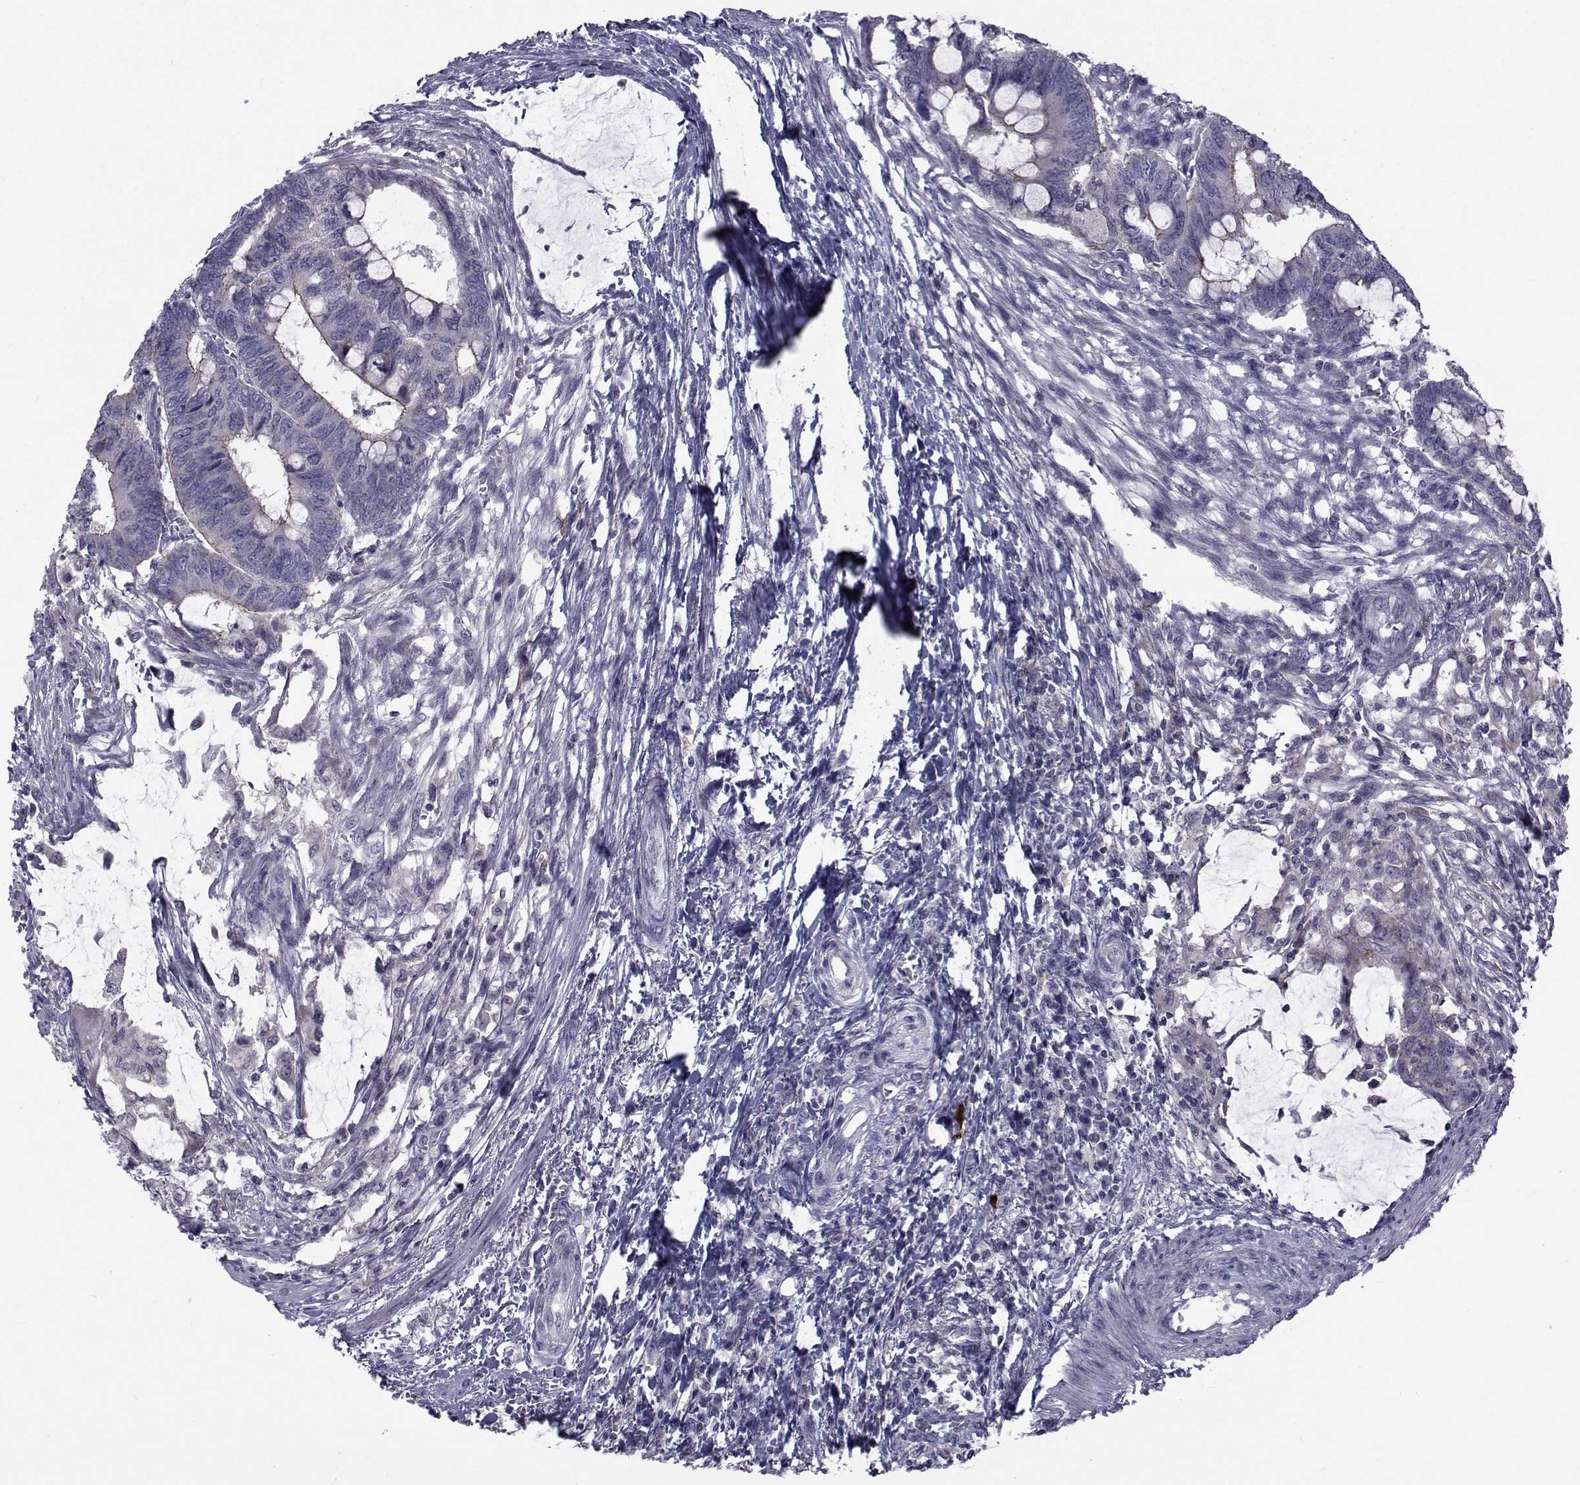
{"staining": {"intensity": "moderate", "quantity": "<25%", "location": "cytoplasmic/membranous"}, "tissue": "colorectal cancer", "cell_type": "Tumor cells", "image_type": "cancer", "snomed": [{"axis": "morphology", "description": "Normal tissue, NOS"}, {"axis": "morphology", "description": "Adenocarcinoma, NOS"}, {"axis": "topography", "description": "Rectum"}, {"axis": "topography", "description": "Peripheral nerve tissue"}], "caption": "The histopathology image displays immunohistochemical staining of colorectal adenocarcinoma. There is moderate cytoplasmic/membranous staining is present in approximately <25% of tumor cells. Using DAB (brown) and hematoxylin (blue) stains, captured at high magnification using brightfield microscopy.", "gene": "SLC30A10", "patient": {"sex": "male", "age": 92}}